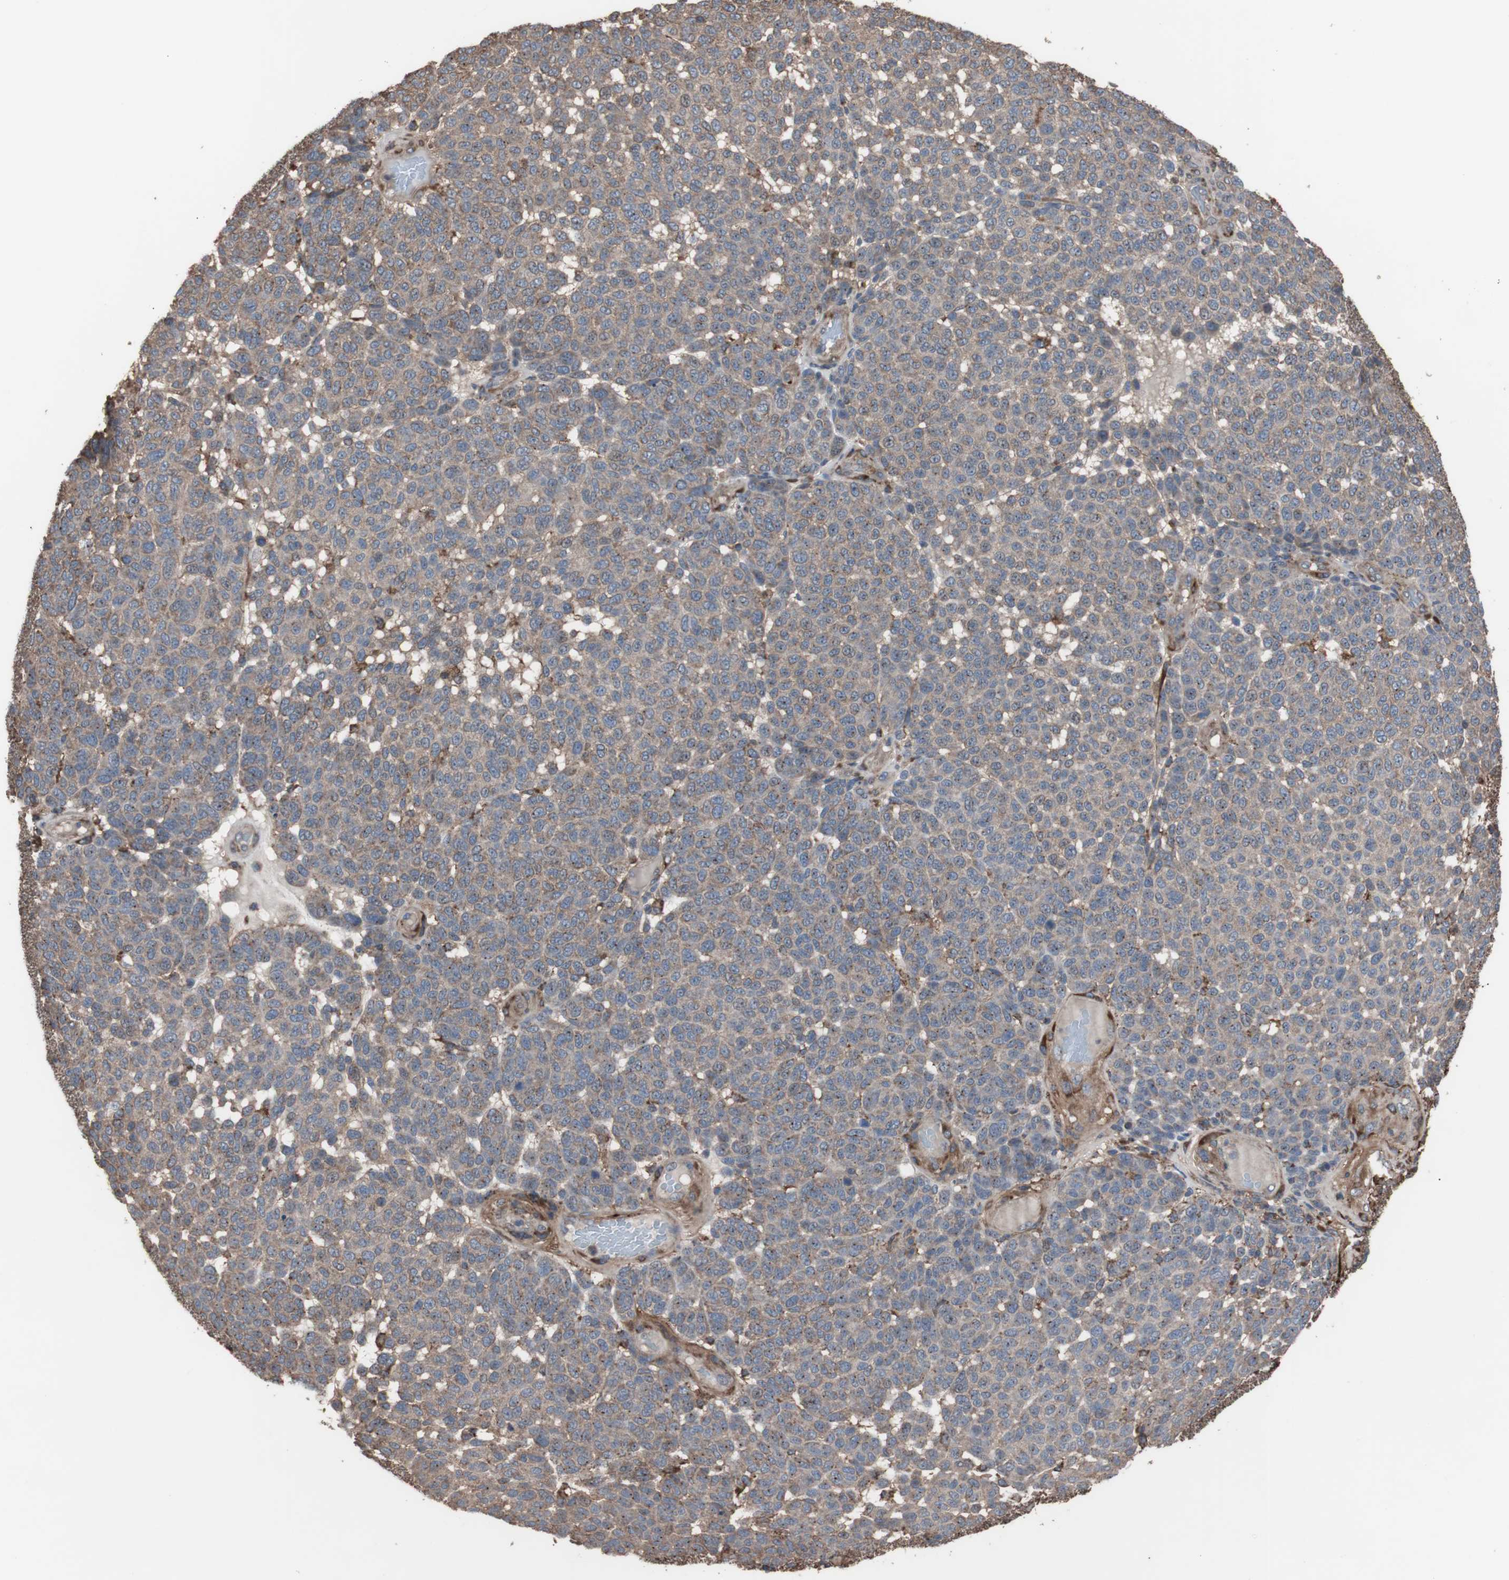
{"staining": {"intensity": "weak", "quantity": ">75%", "location": "cytoplasmic/membranous"}, "tissue": "melanoma", "cell_type": "Tumor cells", "image_type": "cancer", "snomed": [{"axis": "morphology", "description": "Malignant melanoma, NOS"}, {"axis": "topography", "description": "Skin"}], "caption": "Tumor cells display weak cytoplasmic/membranous staining in approximately >75% of cells in malignant melanoma.", "gene": "COL6A2", "patient": {"sex": "male", "age": 59}}